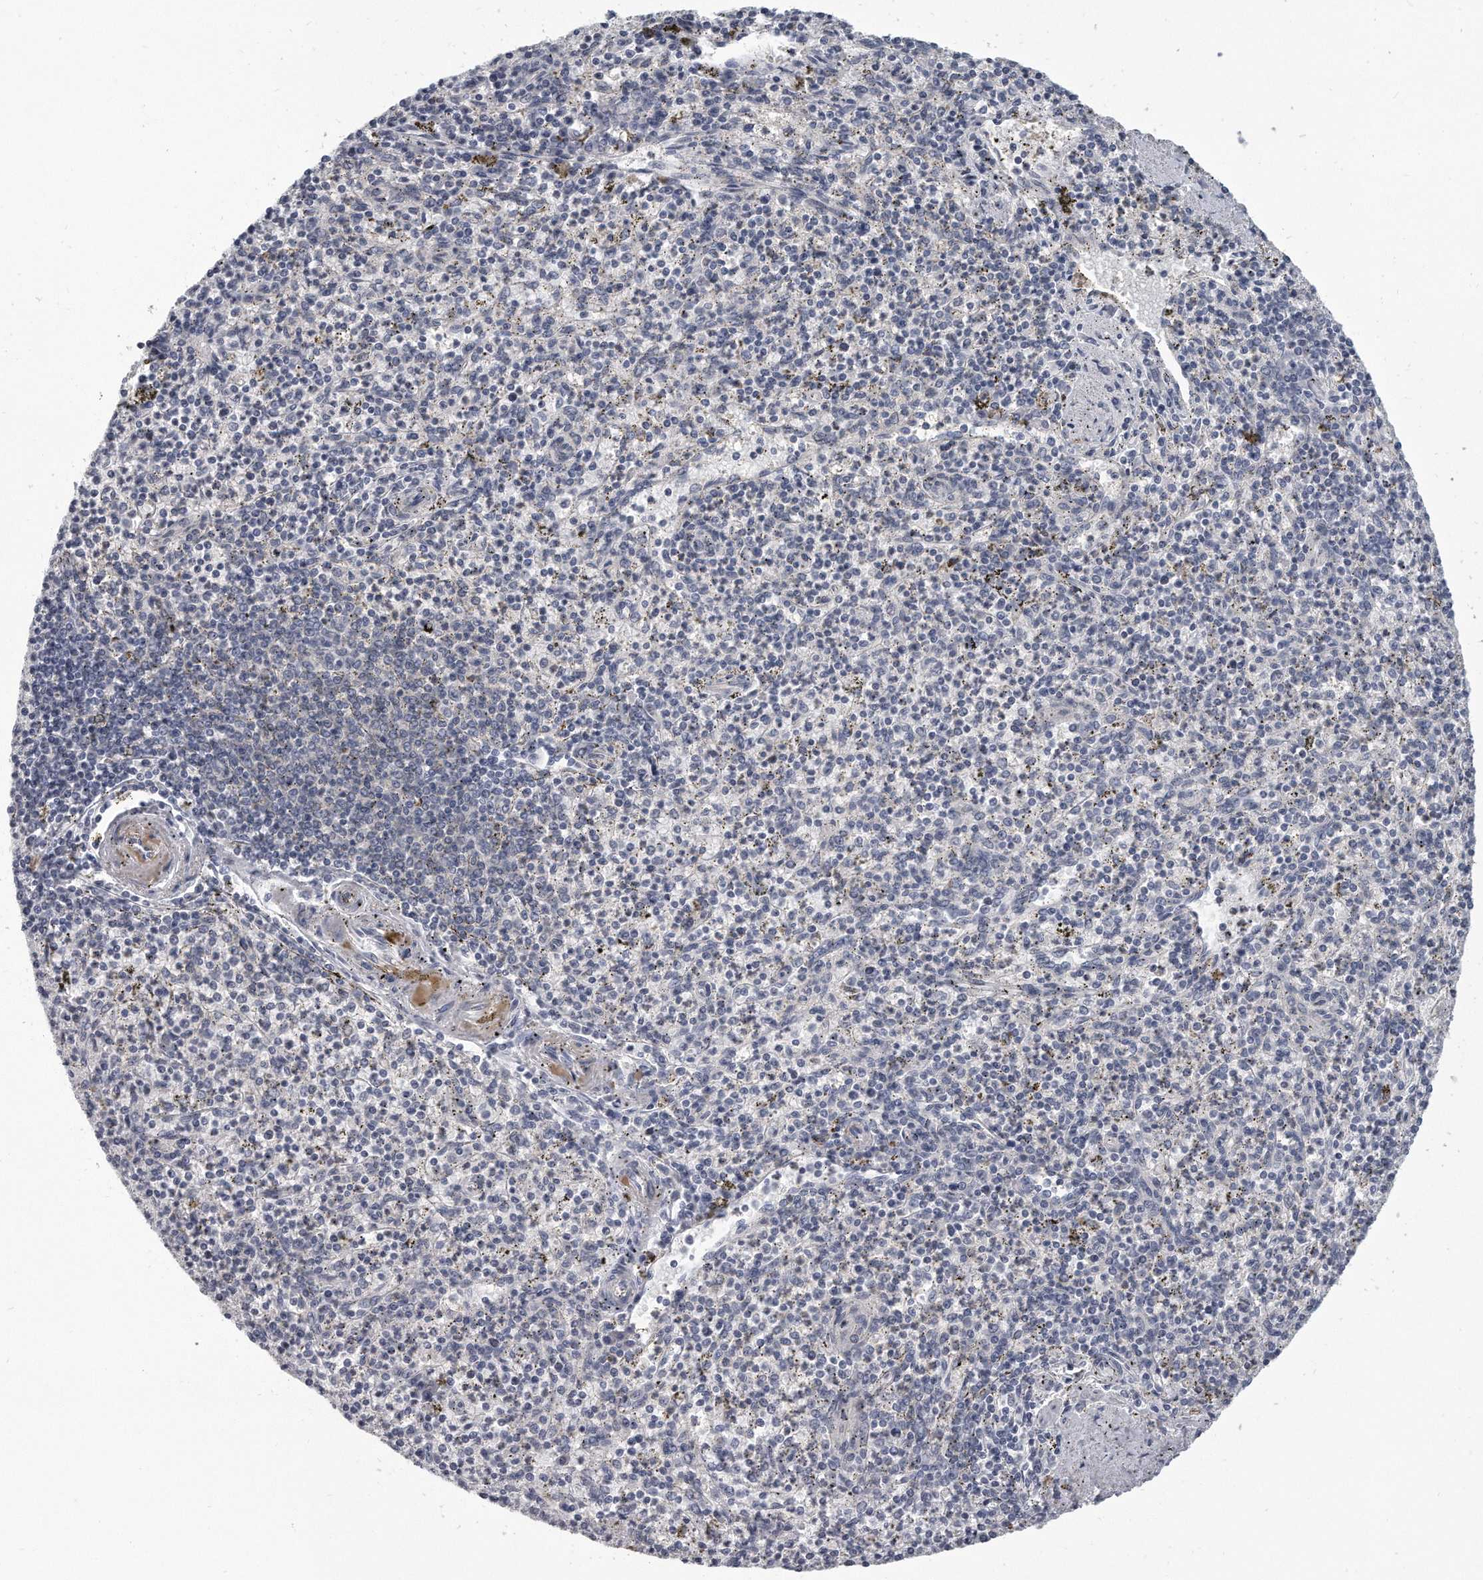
{"staining": {"intensity": "negative", "quantity": "none", "location": "none"}, "tissue": "spleen", "cell_type": "Cells in red pulp", "image_type": "normal", "snomed": [{"axis": "morphology", "description": "Normal tissue, NOS"}, {"axis": "topography", "description": "Spleen"}], "caption": "A photomicrograph of spleen stained for a protein demonstrates no brown staining in cells in red pulp. (DAB (3,3'-diaminobenzidine) immunohistochemistry (IHC) visualized using brightfield microscopy, high magnification).", "gene": "KLHL7", "patient": {"sex": "male", "age": 72}}